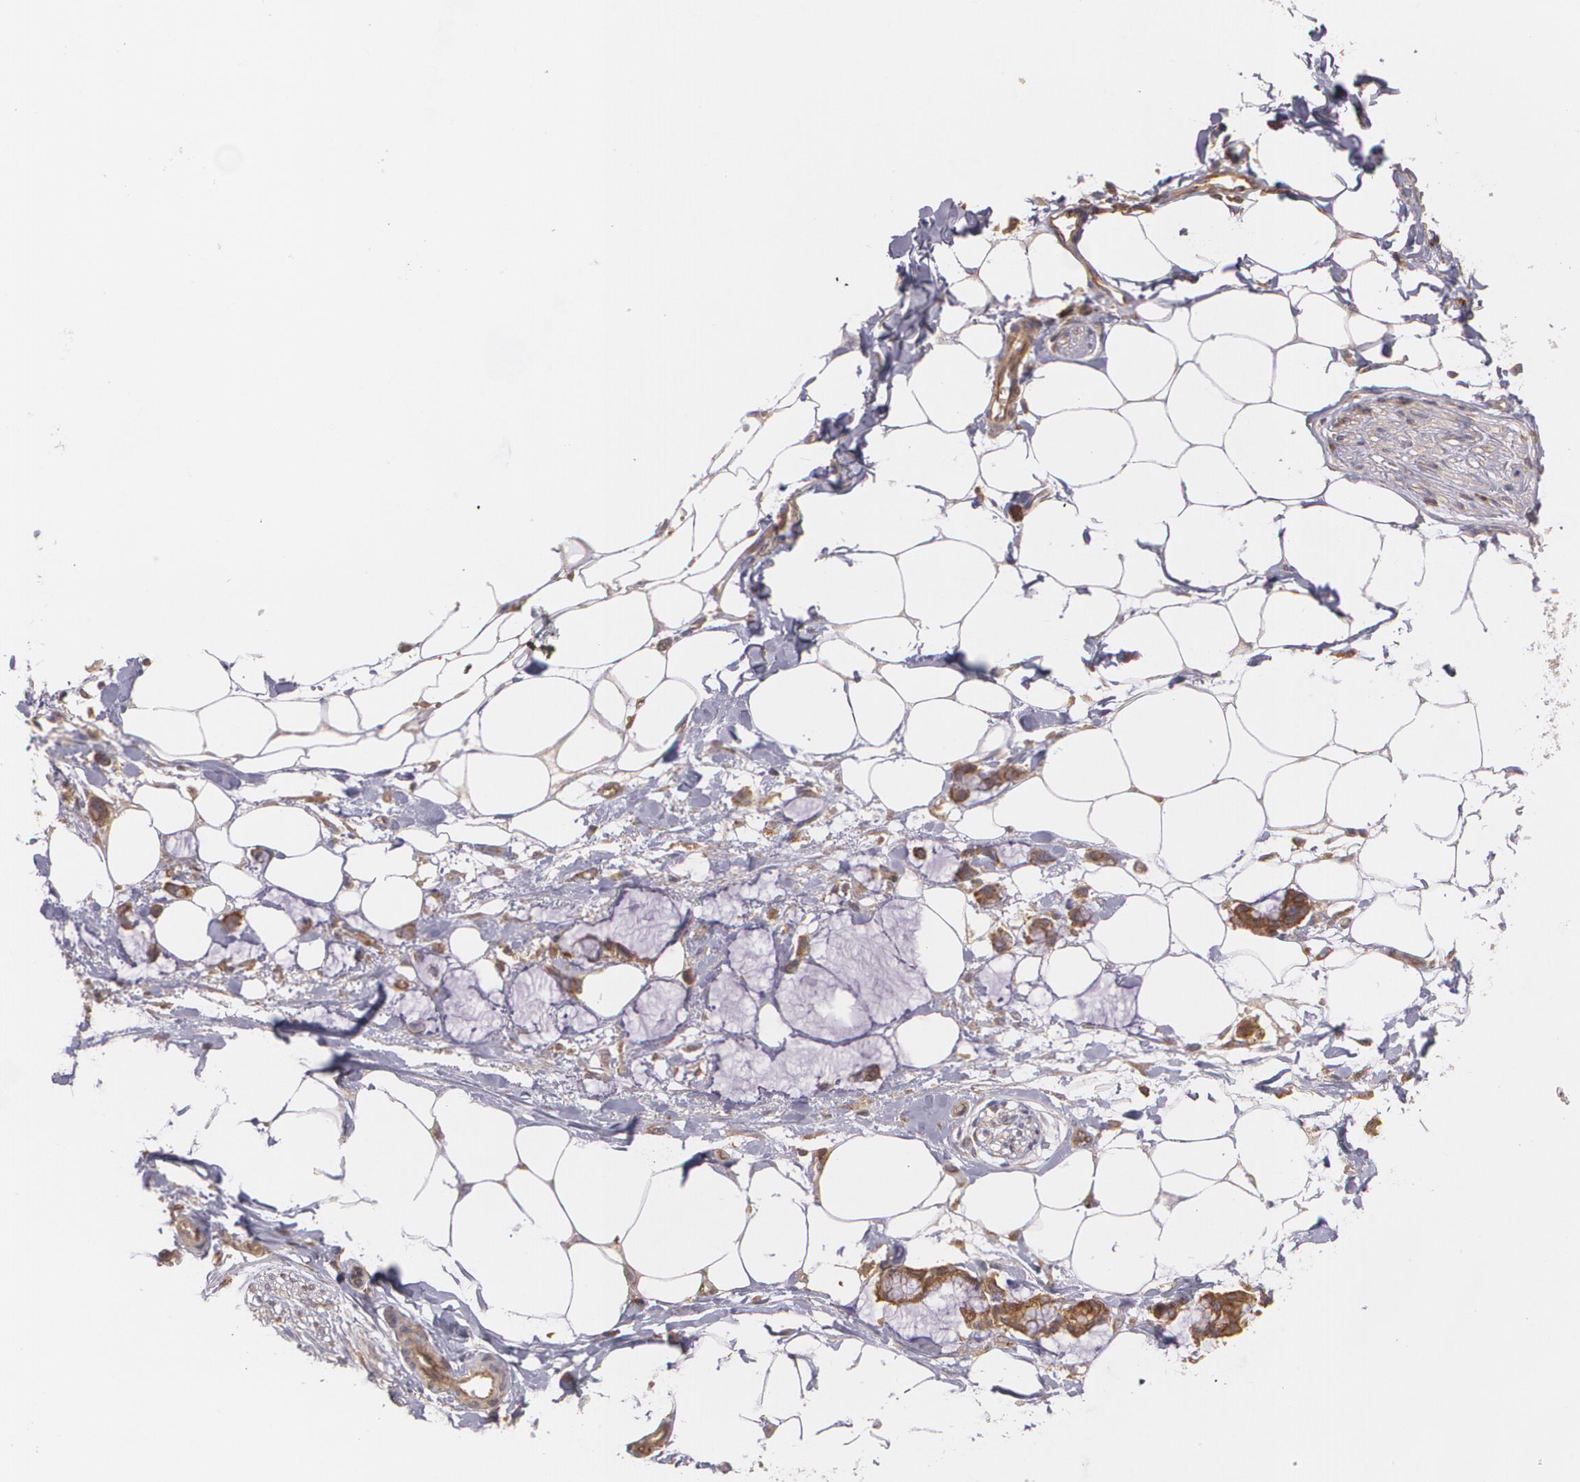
{"staining": {"intensity": "weak", "quantity": "25%-75%", "location": "cytoplasmic/membranous"}, "tissue": "adipose tissue", "cell_type": "Adipocytes", "image_type": "normal", "snomed": [{"axis": "morphology", "description": "Normal tissue, NOS"}, {"axis": "morphology", "description": "Adenocarcinoma, NOS"}, {"axis": "topography", "description": "Colon"}, {"axis": "topography", "description": "Peripheral nerve tissue"}], "caption": "Protein analysis of unremarkable adipose tissue demonstrates weak cytoplasmic/membranous staining in approximately 25%-75% of adipocytes.", "gene": "ECE1", "patient": {"sex": "male", "age": 14}}